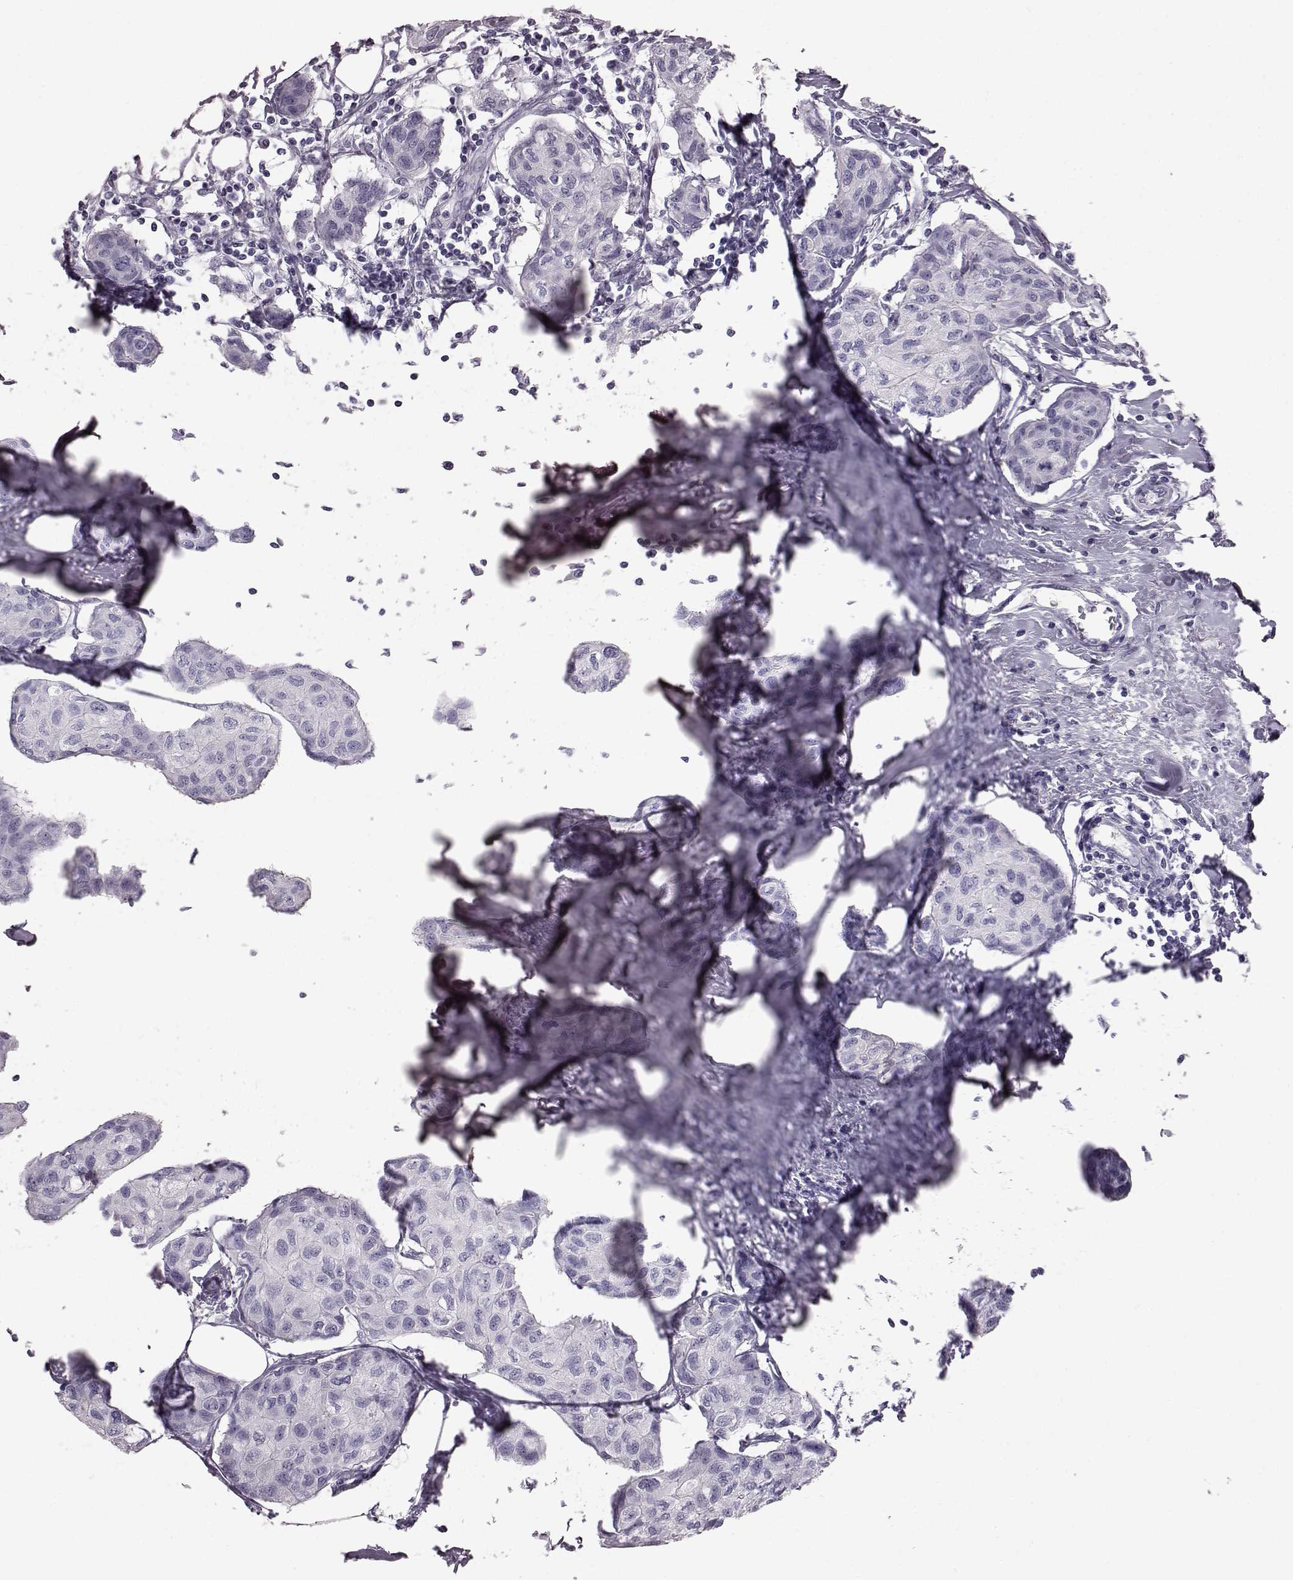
{"staining": {"intensity": "negative", "quantity": "none", "location": "none"}, "tissue": "breast cancer", "cell_type": "Tumor cells", "image_type": "cancer", "snomed": [{"axis": "morphology", "description": "Duct carcinoma"}, {"axis": "topography", "description": "Breast"}], "caption": "High magnification brightfield microscopy of invasive ductal carcinoma (breast) stained with DAB (3,3'-diaminobenzidine) (brown) and counterstained with hematoxylin (blue): tumor cells show no significant expression. (DAB immunohistochemistry (IHC) visualized using brightfield microscopy, high magnification).", "gene": "TCHHL1", "patient": {"sex": "female", "age": 80}}